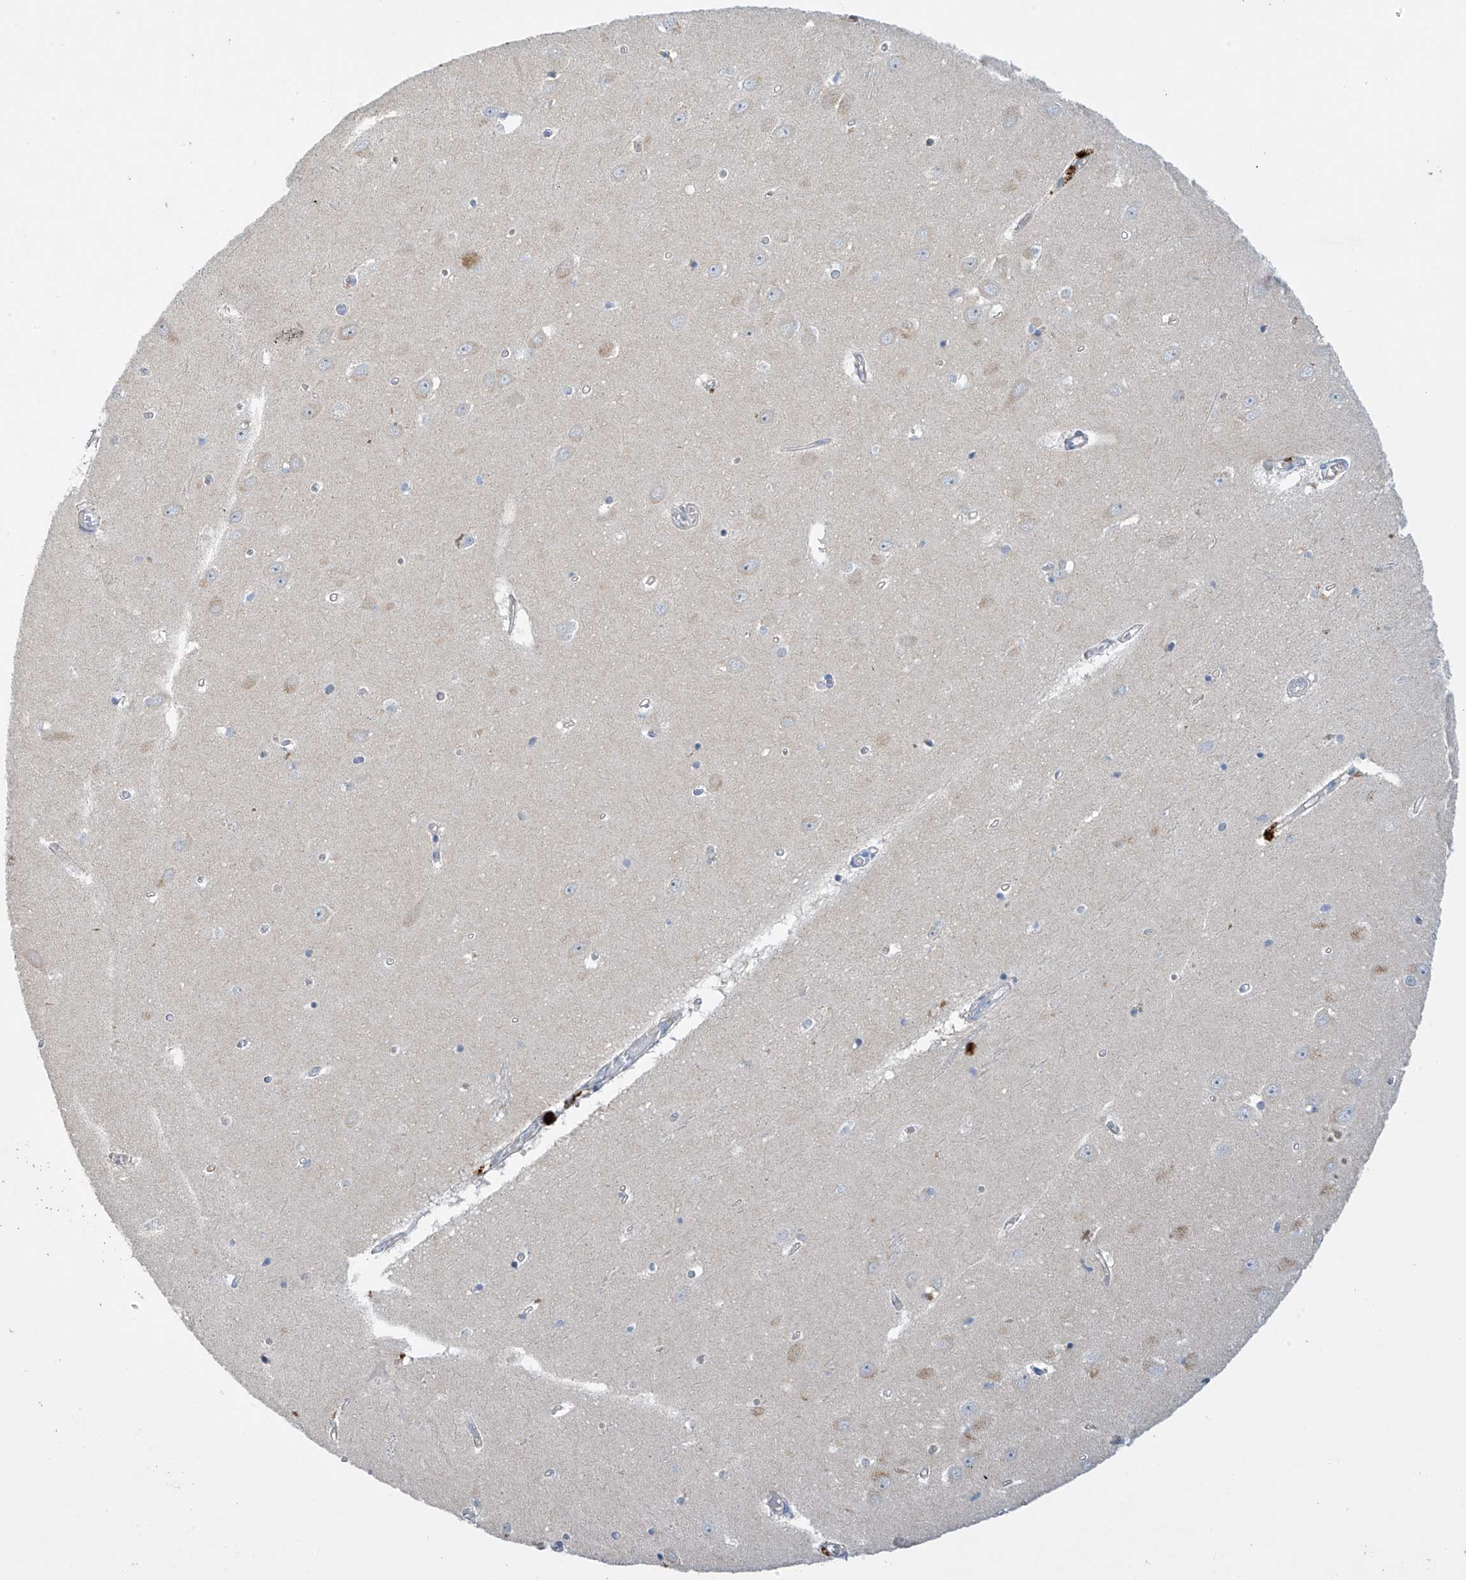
{"staining": {"intensity": "negative", "quantity": "none", "location": "none"}, "tissue": "hippocampus", "cell_type": "Glial cells", "image_type": "normal", "snomed": [{"axis": "morphology", "description": "Normal tissue, NOS"}, {"axis": "topography", "description": "Hippocampus"}], "caption": "DAB immunohistochemical staining of normal hippocampus displays no significant staining in glial cells.", "gene": "PRSS12", "patient": {"sex": "female", "age": 64}}